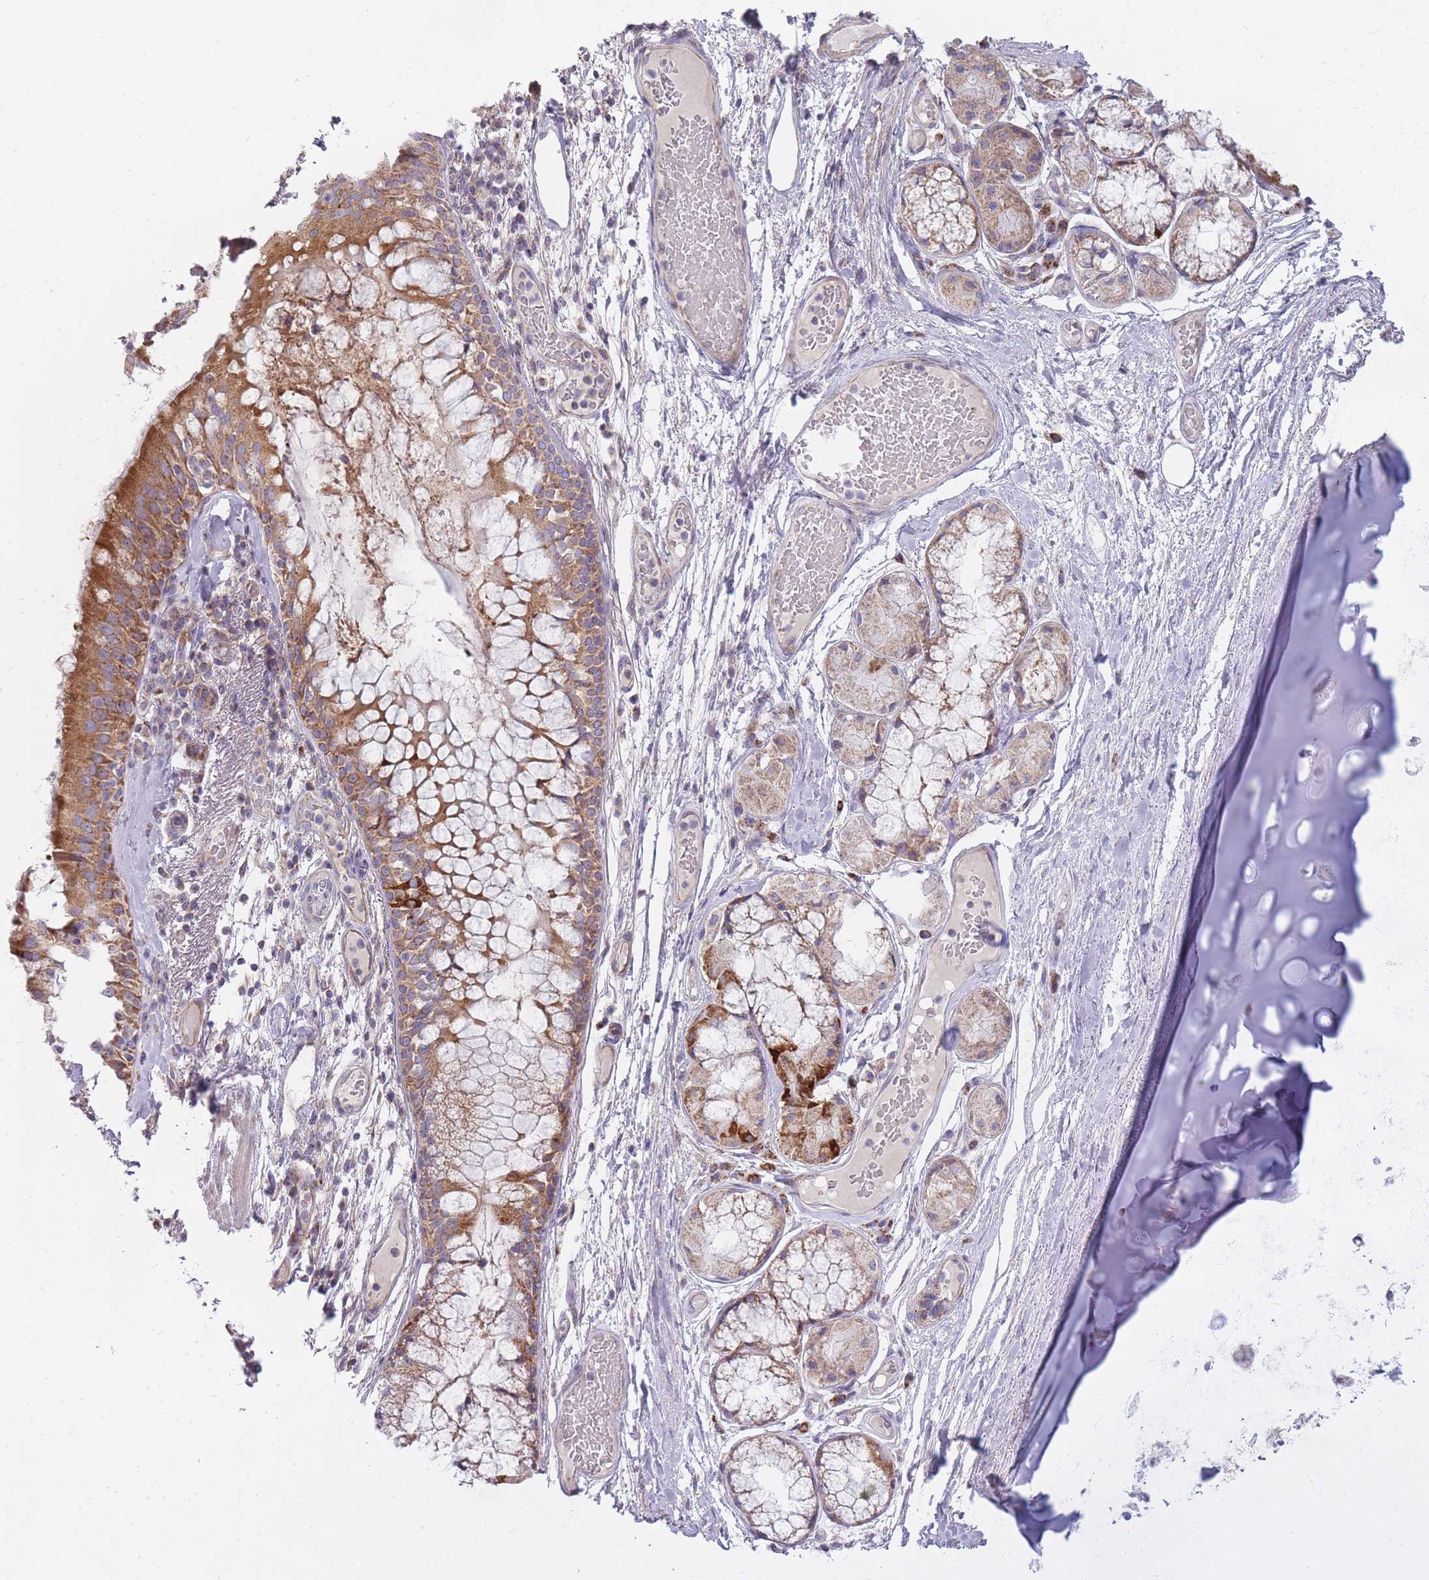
{"staining": {"intensity": "moderate", "quantity": ">75%", "location": "cytoplasmic/membranous"}, "tissue": "bronchus", "cell_type": "Respiratory epithelial cells", "image_type": "normal", "snomed": [{"axis": "morphology", "description": "Normal tissue, NOS"}, {"axis": "topography", "description": "Cartilage tissue"}, {"axis": "topography", "description": "Bronchus"}], "caption": "High-magnification brightfield microscopy of benign bronchus stained with DAB (3,3'-diaminobenzidine) (brown) and counterstained with hematoxylin (blue). respiratory epithelial cells exhibit moderate cytoplasmic/membranous expression is present in about>75% of cells.", "gene": "ALKBH4", "patient": {"sex": "male", "age": 63}}